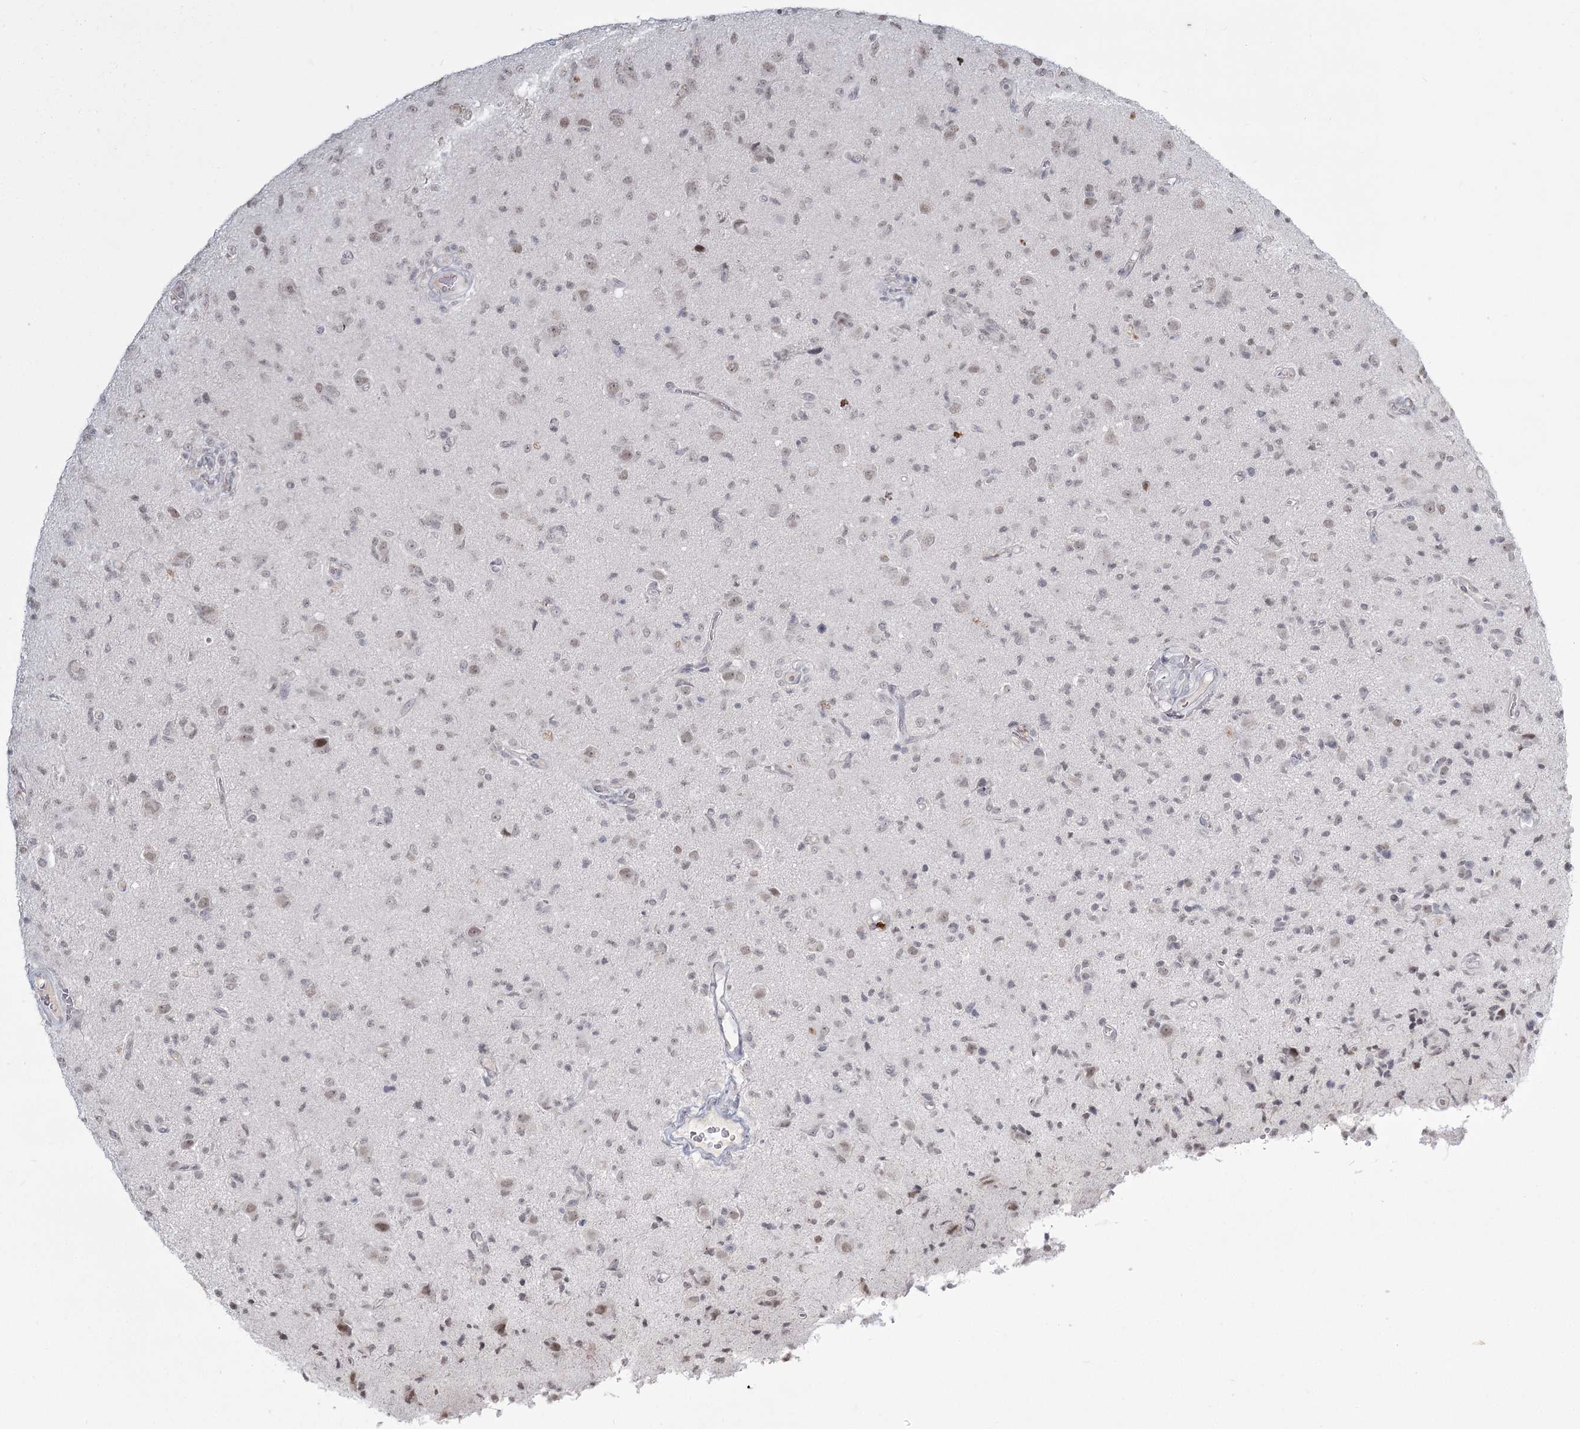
{"staining": {"intensity": "weak", "quantity": "<25%", "location": "nuclear"}, "tissue": "glioma", "cell_type": "Tumor cells", "image_type": "cancer", "snomed": [{"axis": "morphology", "description": "Glioma, malignant, High grade"}, {"axis": "topography", "description": "Brain"}], "caption": "This is a photomicrograph of immunohistochemistry staining of malignant glioma (high-grade), which shows no staining in tumor cells.", "gene": "LY6G5C", "patient": {"sex": "female", "age": 57}}